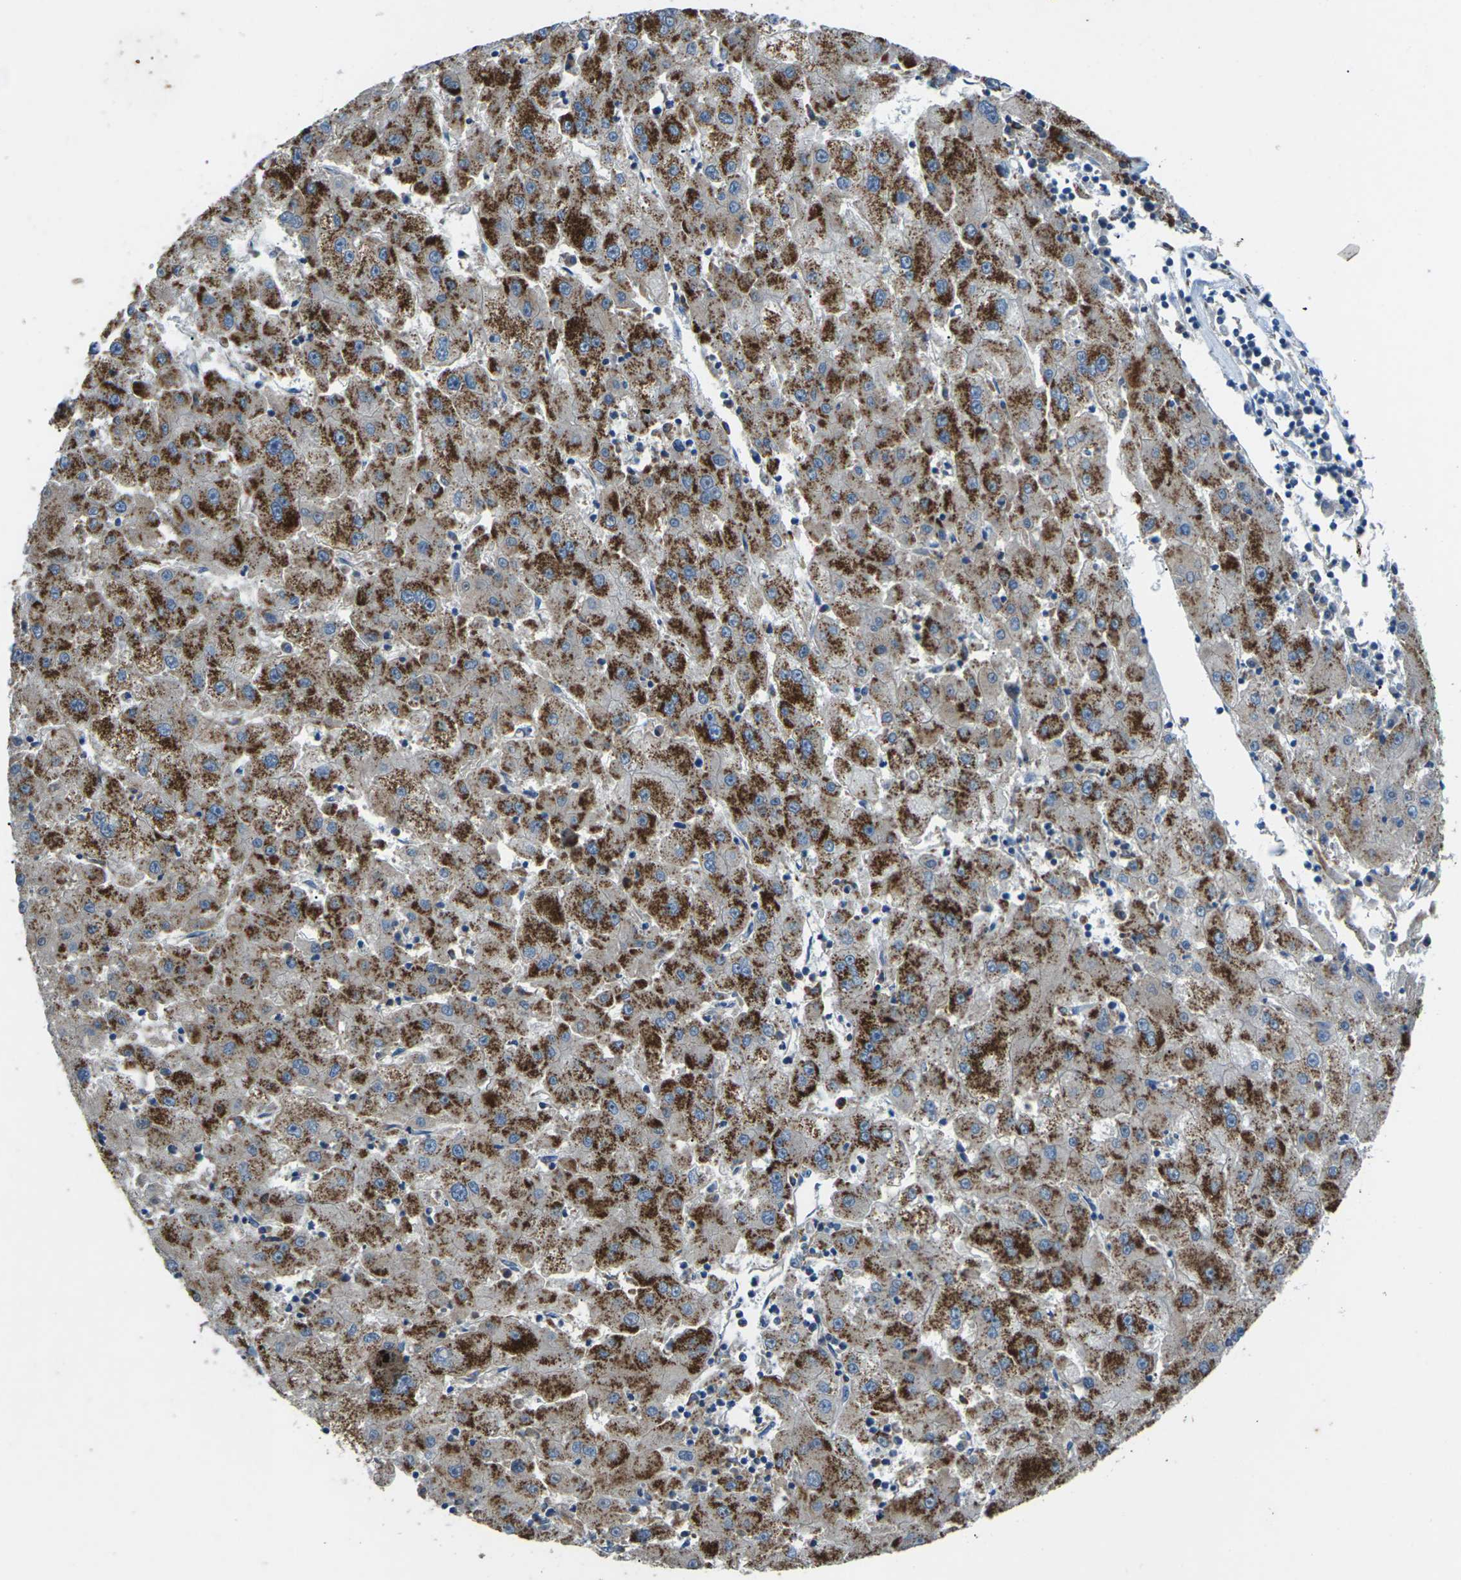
{"staining": {"intensity": "strong", "quantity": ">75%", "location": "cytoplasmic/membranous"}, "tissue": "liver cancer", "cell_type": "Tumor cells", "image_type": "cancer", "snomed": [{"axis": "morphology", "description": "Carcinoma, Hepatocellular, NOS"}, {"axis": "topography", "description": "Liver"}], "caption": "Immunohistochemical staining of liver cancer demonstrates high levels of strong cytoplasmic/membranous protein staining in about >75% of tumor cells.", "gene": "SLC31A2", "patient": {"sex": "male", "age": 72}}